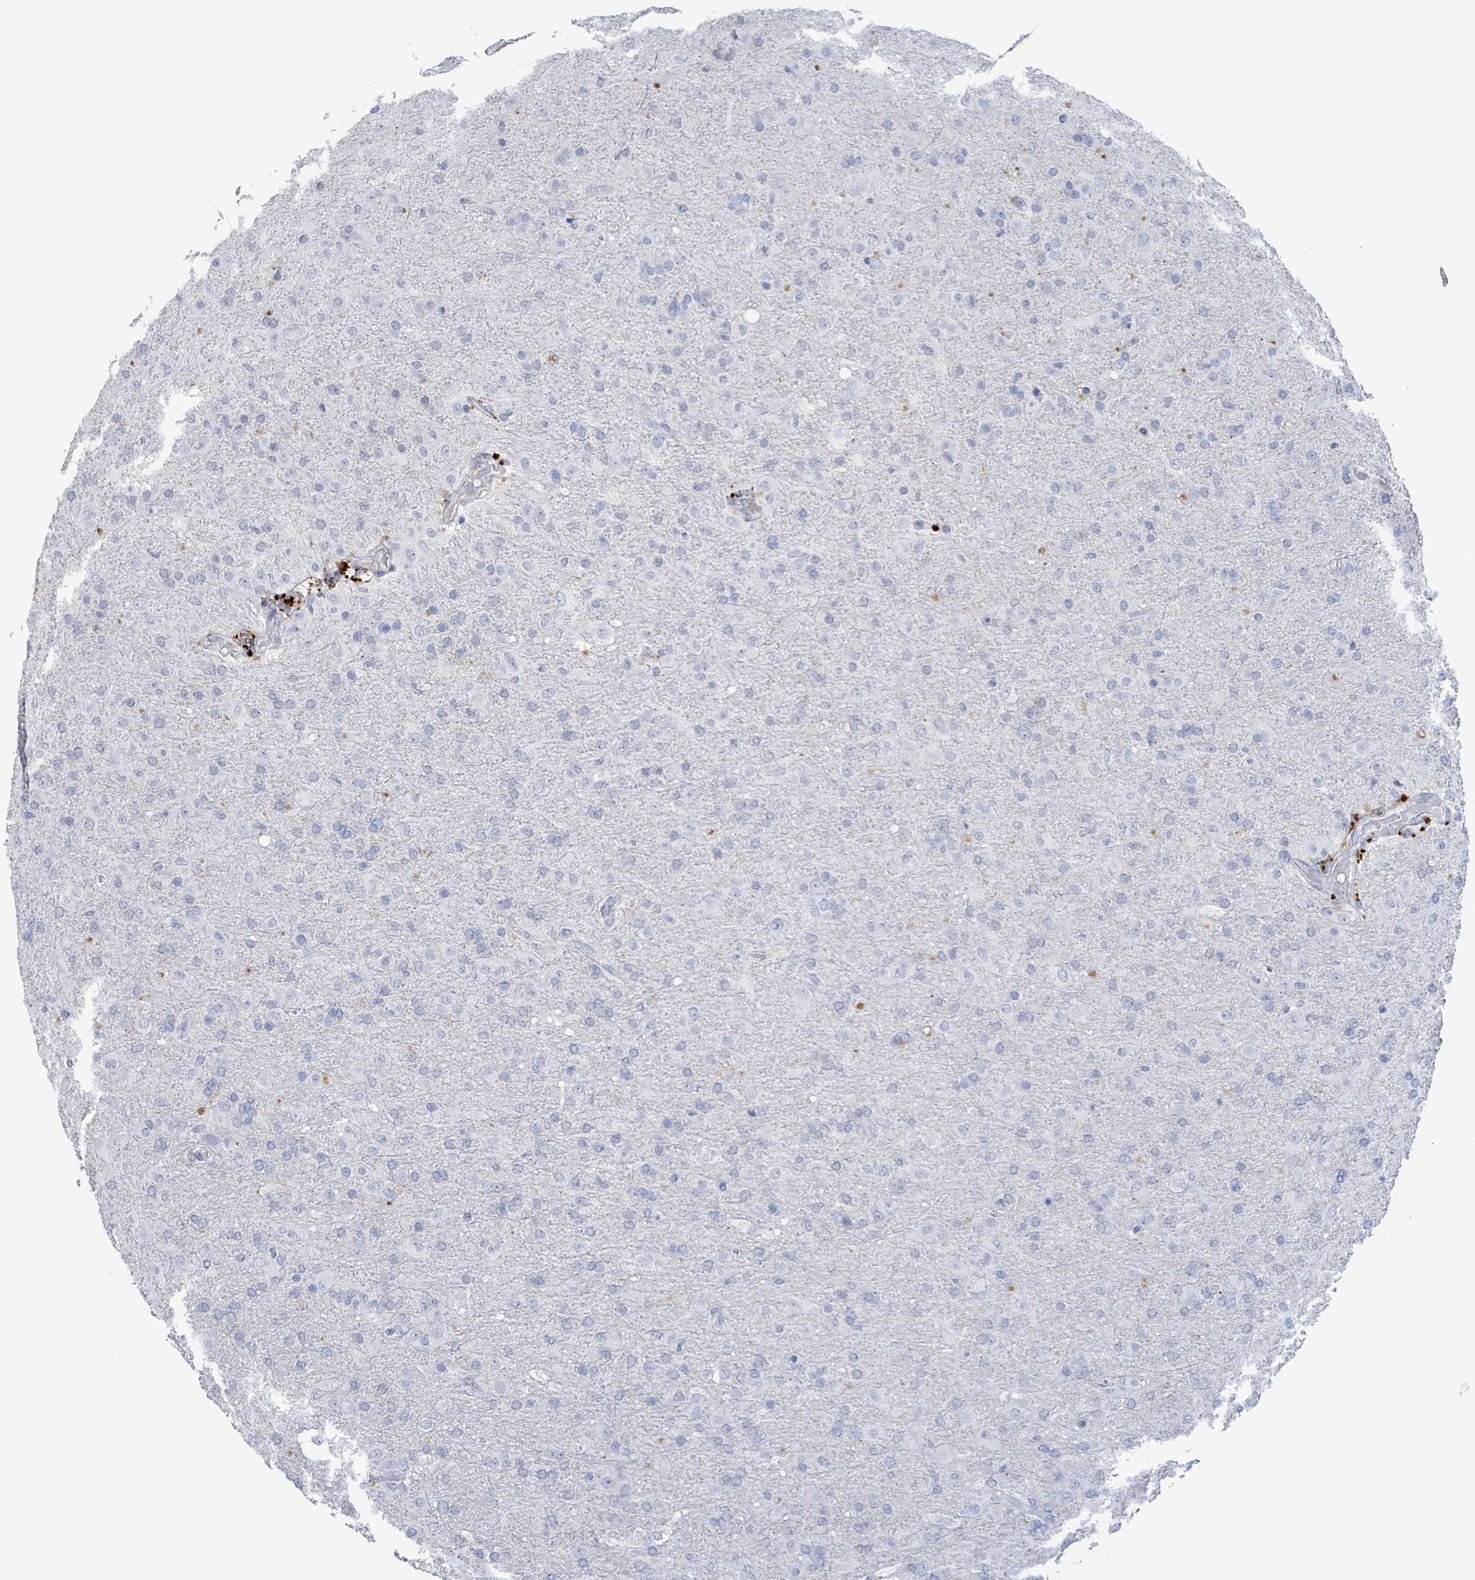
{"staining": {"intensity": "negative", "quantity": "none", "location": "none"}, "tissue": "glioma", "cell_type": "Tumor cells", "image_type": "cancer", "snomed": [{"axis": "morphology", "description": "Glioma, malignant, Low grade"}, {"axis": "topography", "description": "Brain"}], "caption": "Immunohistochemistry photomicrograph of neoplastic tissue: glioma stained with DAB shows no significant protein staining in tumor cells.", "gene": "PKLR", "patient": {"sex": "male", "age": 65}}